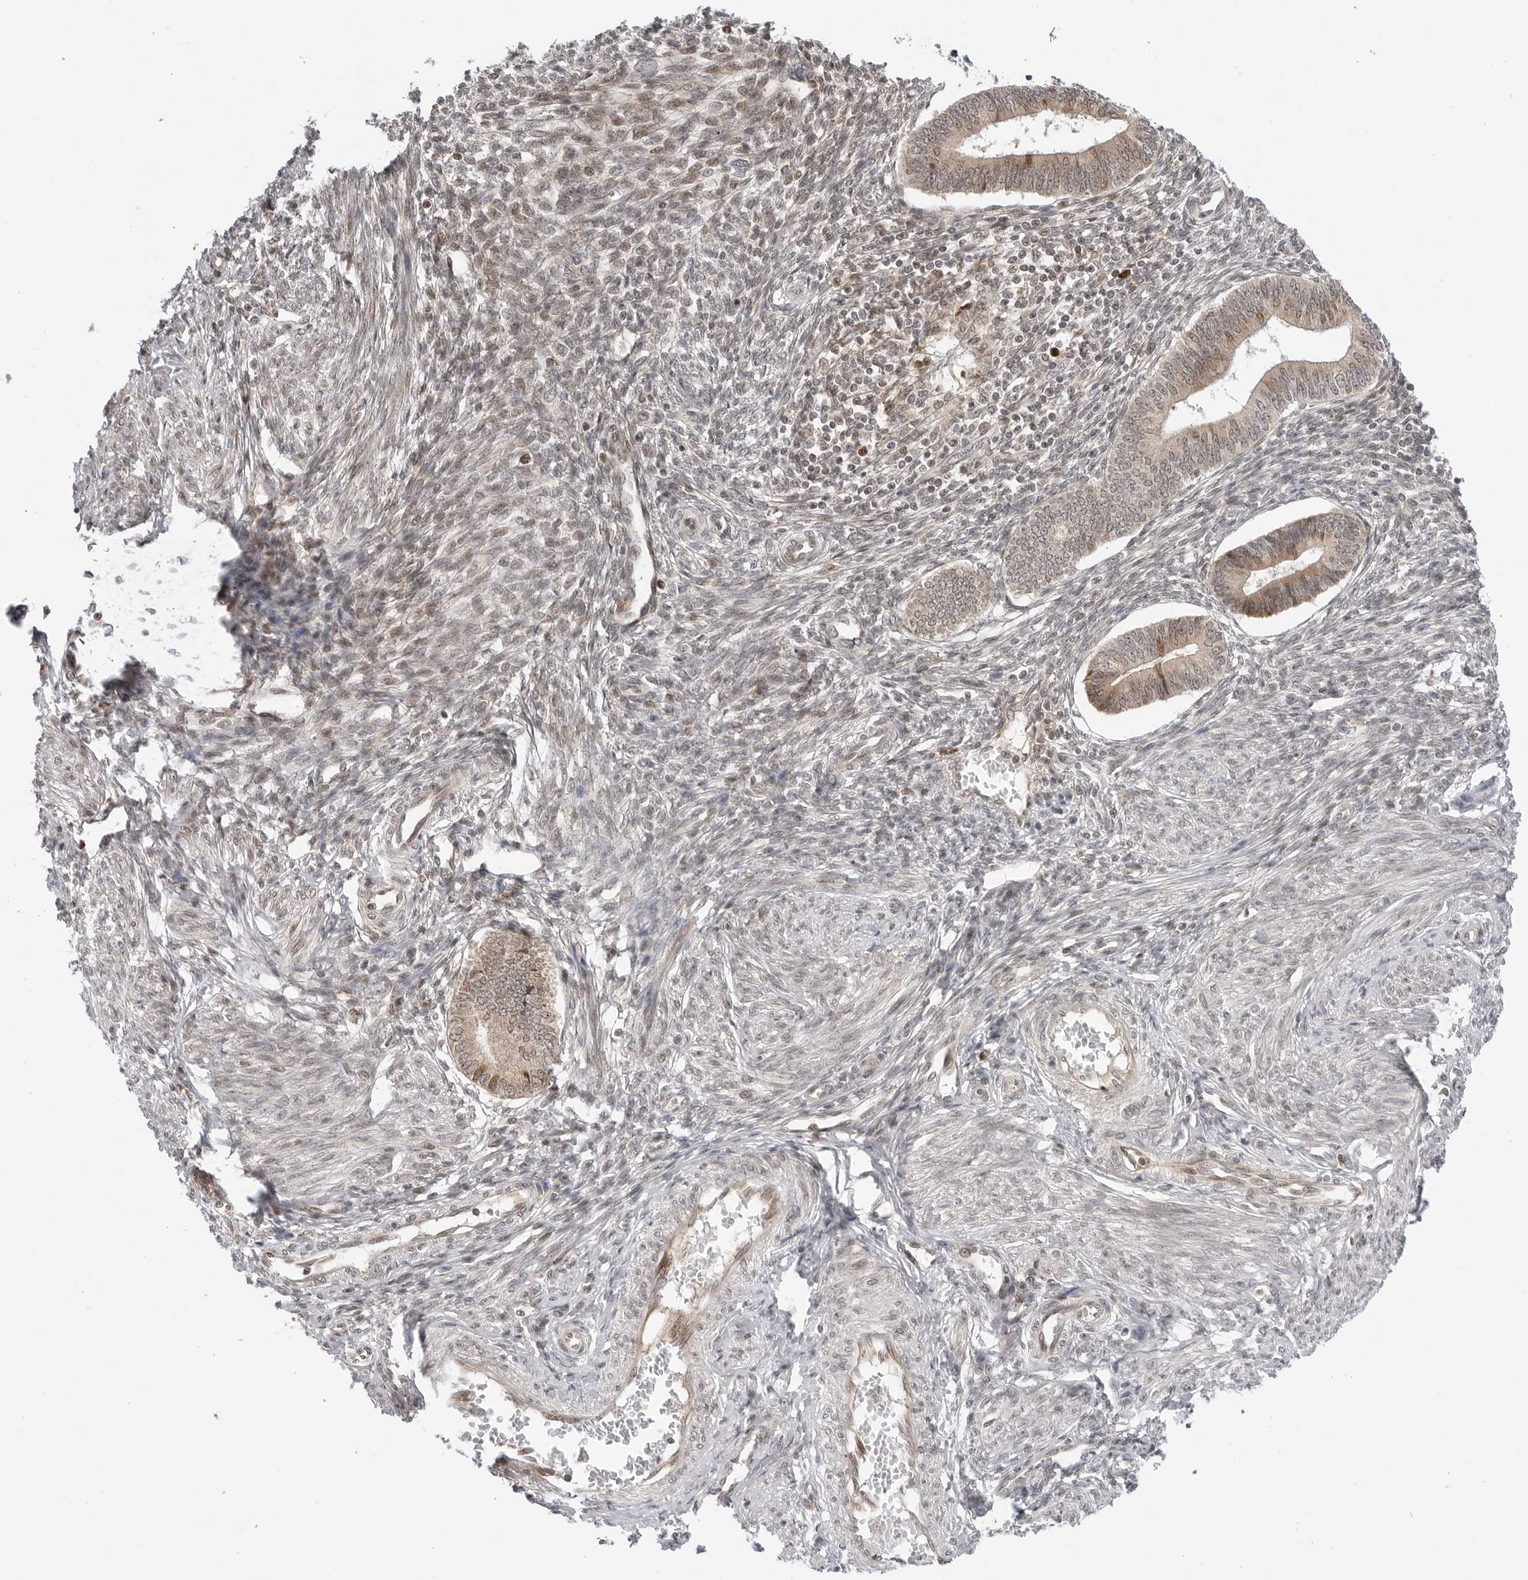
{"staining": {"intensity": "weak", "quantity": "25%-75%", "location": "nuclear"}, "tissue": "endometrium", "cell_type": "Cells in endometrial stroma", "image_type": "normal", "snomed": [{"axis": "morphology", "description": "Normal tissue, NOS"}, {"axis": "topography", "description": "Endometrium"}], "caption": "High-power microscopy captured an immunohistochemistry image of normal endometrium, revealing weak nuclear expression in approximately 25%-75% of cells in endometrial stroma.", "gene": "TIPRL", "patient": {"sex": "female", "age": 46}}